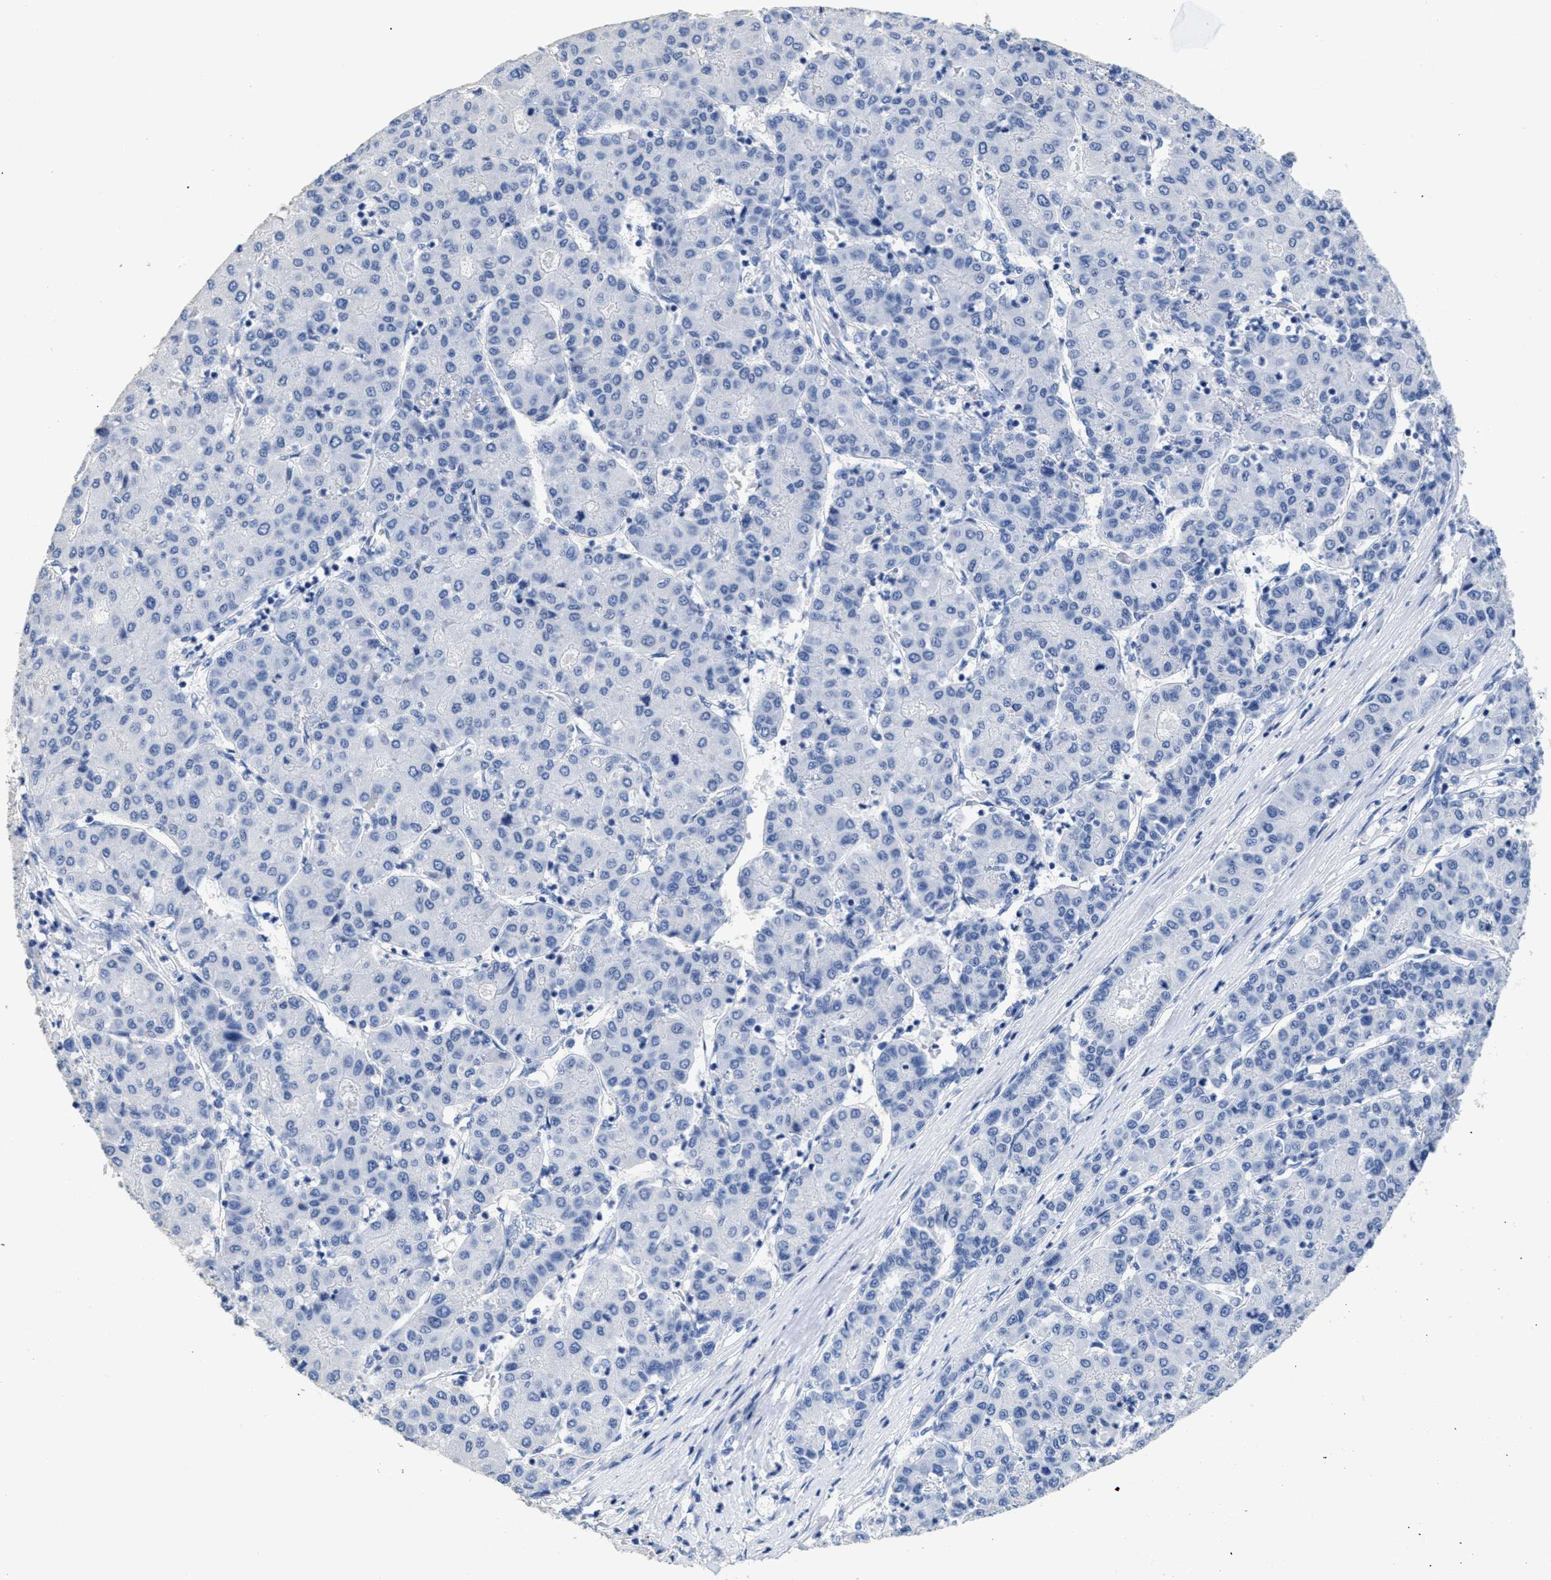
{"staining": {"intensity": "negative", "quantity": "none", "location": "none"}, "tissue": "liver cancer", "cell_type": "Tumor cells", "image_type": "cancer", "snomed": [{"axis": "morphology", "description": "Carcinoma, Hepatocellular, NOS"}, {"axis": "topography", "description": "Liver"}], "caption": "DAB immunohistochemical staining of liver hepatocellular carcinoma reveals no significant expression in tumor cells. The staining was performed using DAB (3,3'-diaminobenzidine) to visualize the protein expression in brown, while the nuclei were stained in blue with hematoxylin (Magnification: 20x).", "gene": "DLC1", "patient": {"sex": "male", "age": 65}}